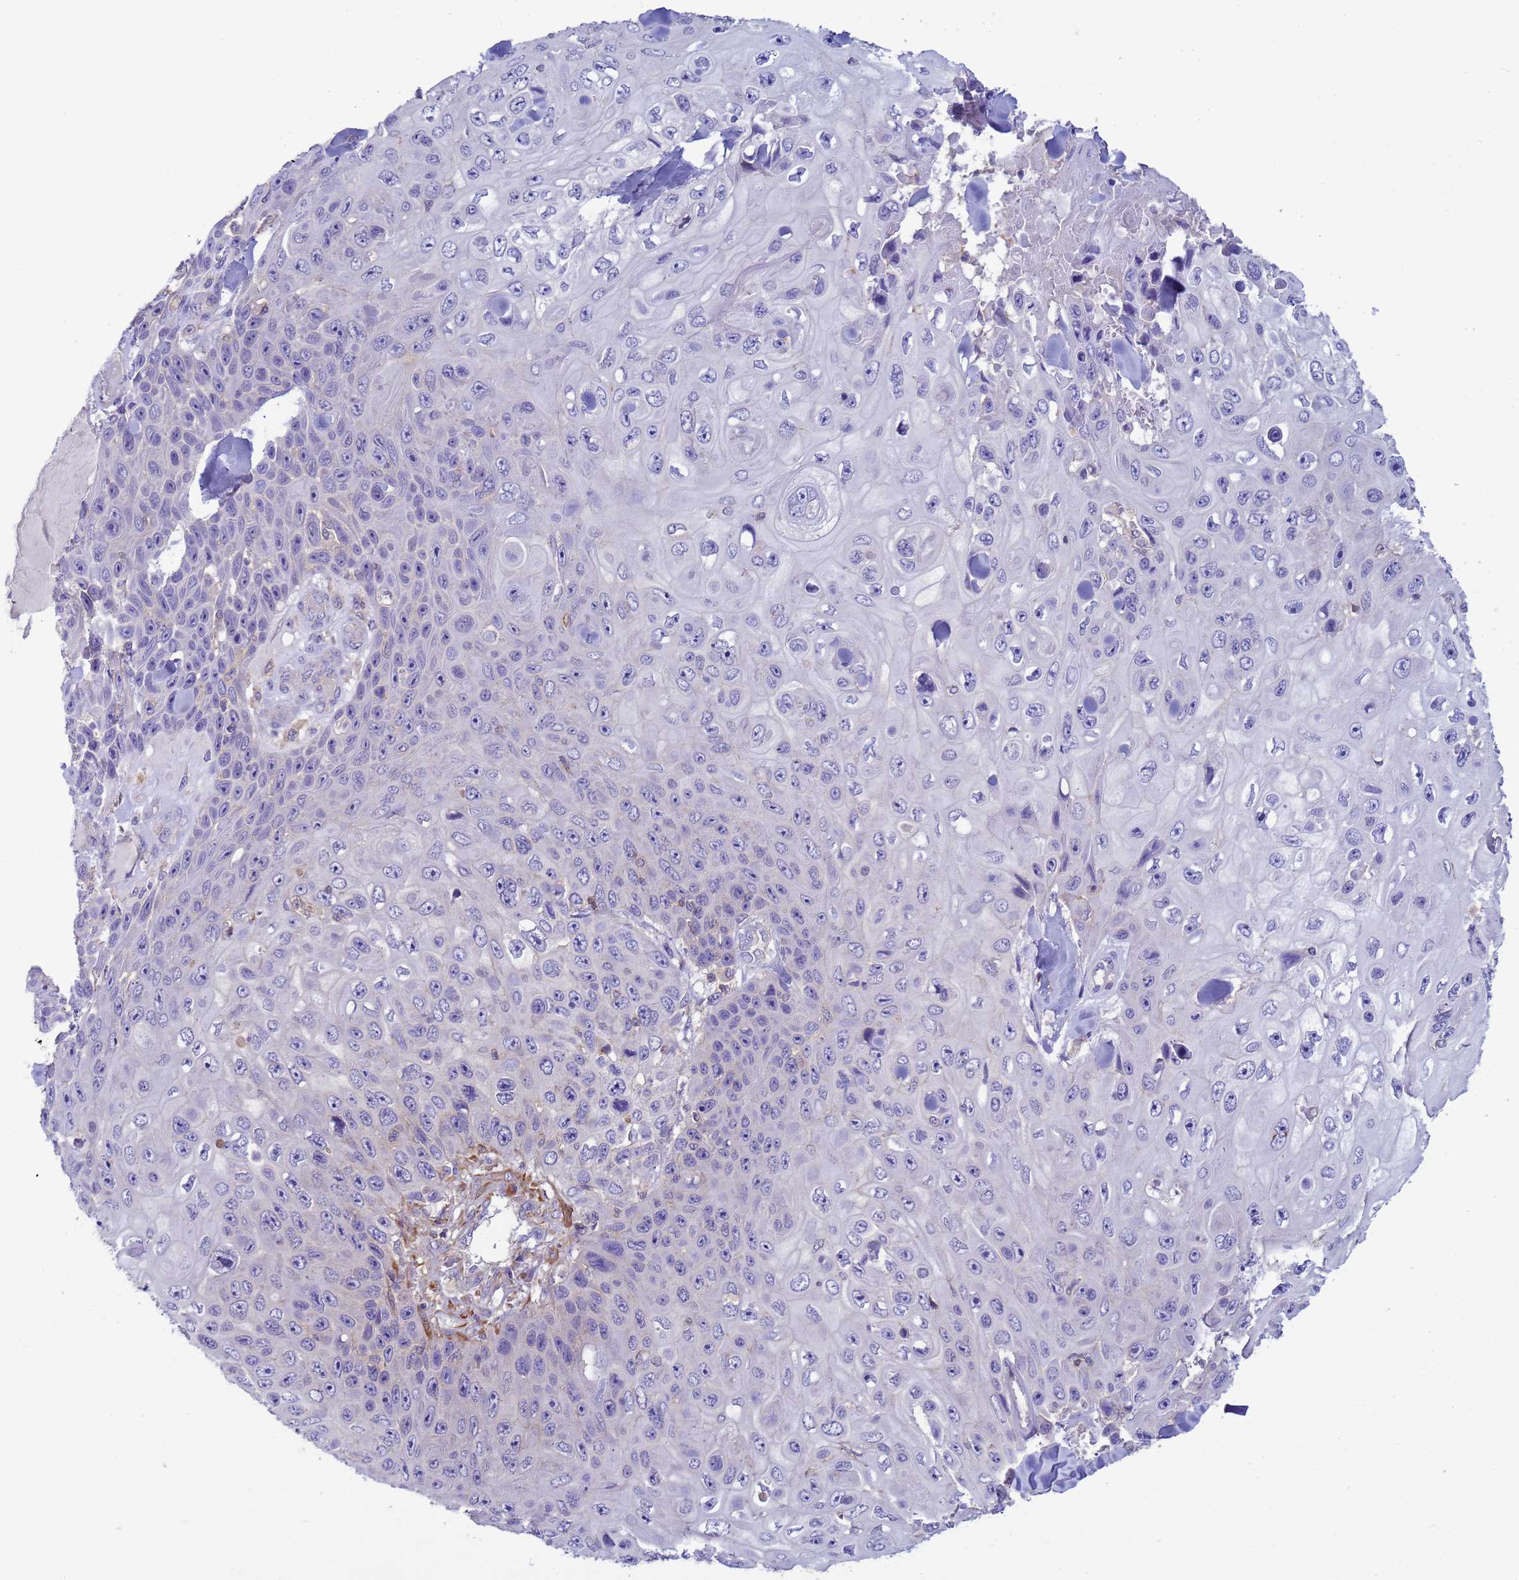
{"staining": {"intensity": "negative", "quantity": "none", "location": "none"}, "tissue": "skin cancer", "cell_type": "Tumor cells", "image_type": "cancer", "snomed": [{"axis": "morphology", "description": "Squamous cell carcinoma, NOS"}, {"axis": "topography", "description": "Skin"}], "caption": "High magnification brightfield microscopy of skin squamous cell carcinoma stained with DAB (3,3'-diaminobenzidine) (brown) and counterstained with hematoxylin (blue): tumor cells show no significant staining.", "gene": "KLHL13", "patient": {"sex": "male", "age": 82}}